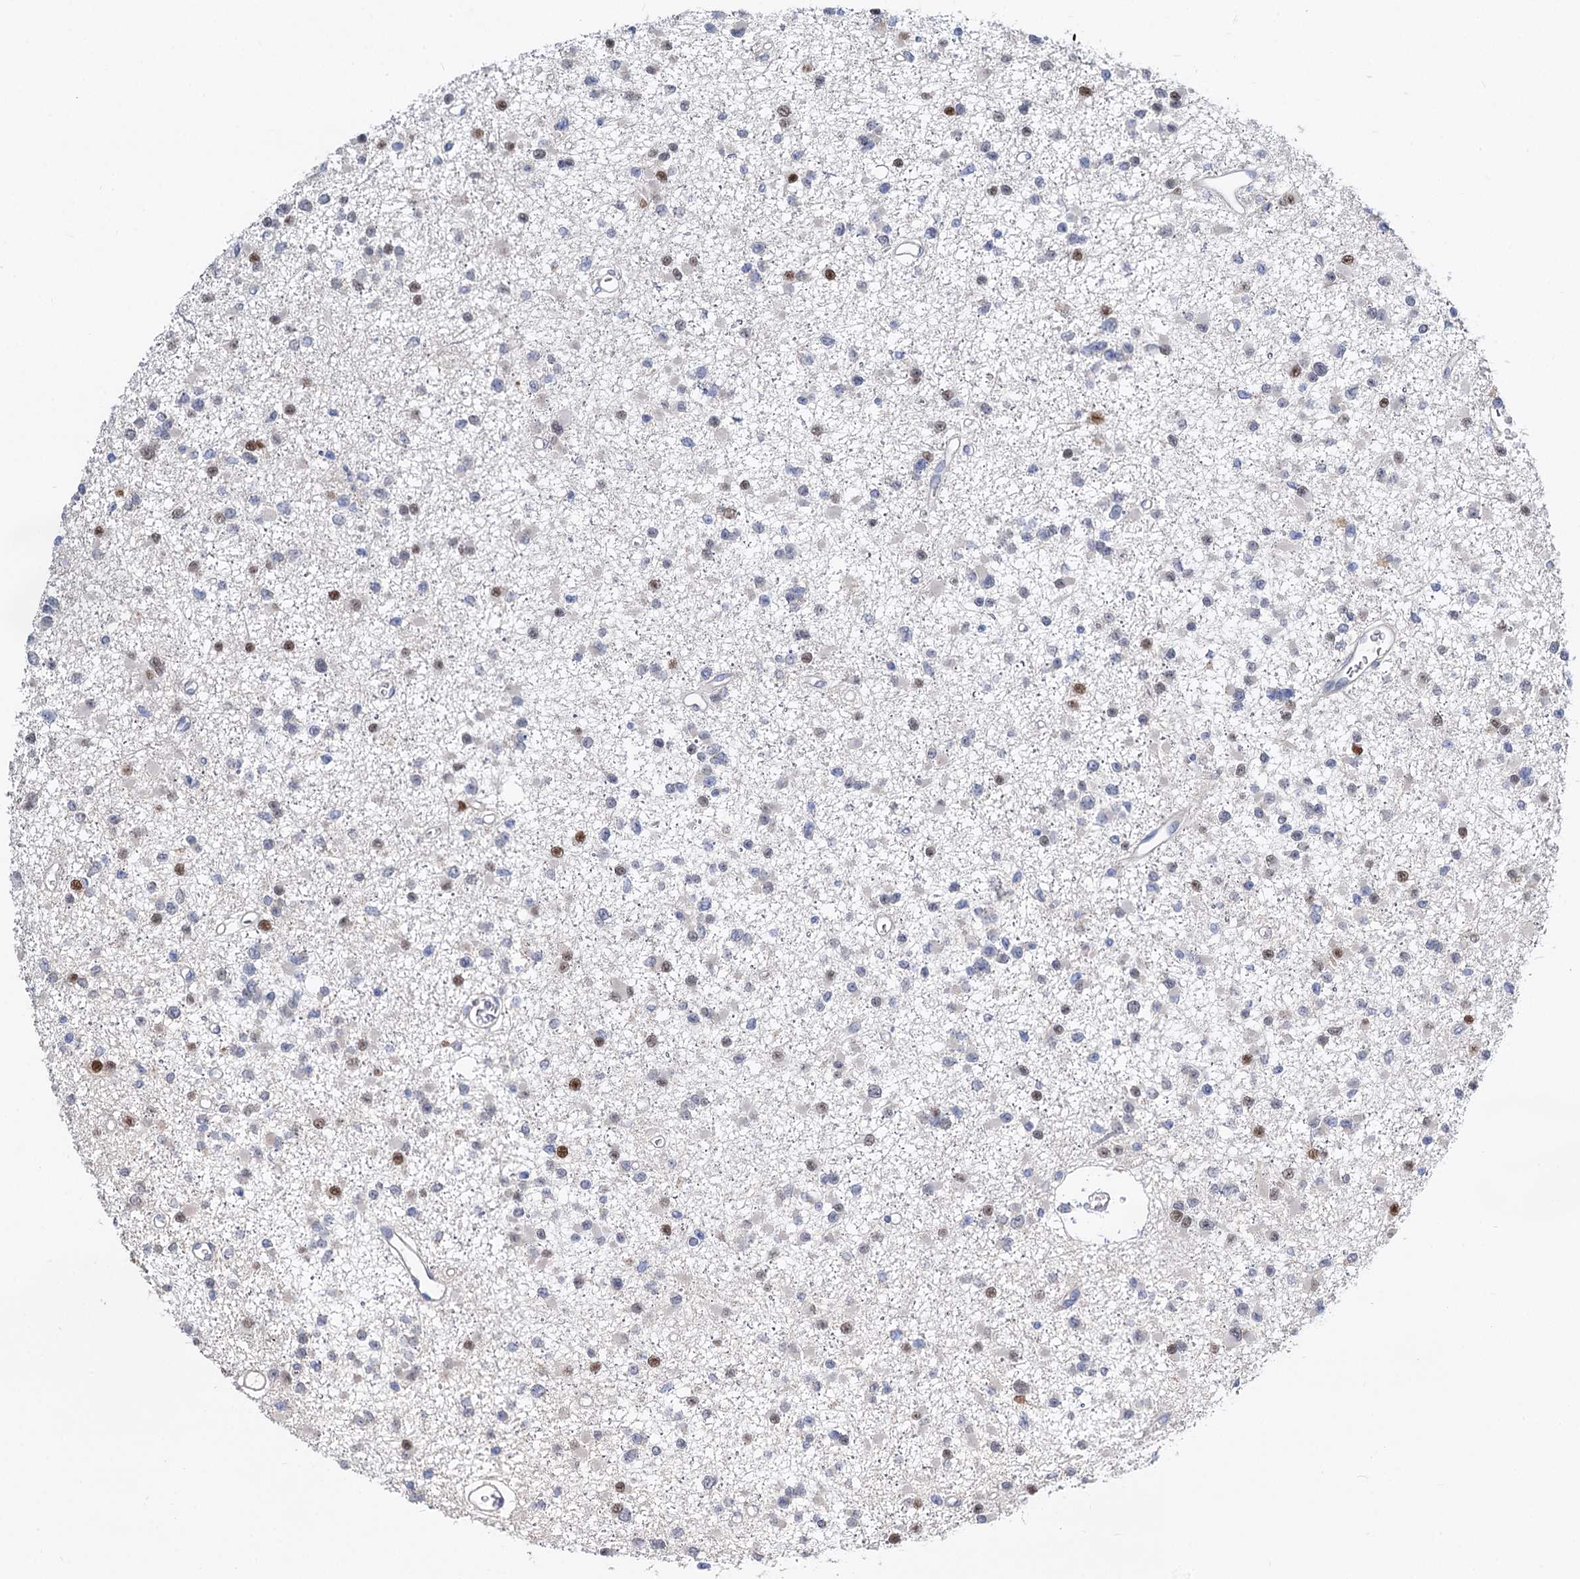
{"staining": {"intensity": "weak", "quantity": "<25%", "location": "nuclear"}, "tissue": "glioma", "cell_type": "Tumor cells", "image_type": "cancer", "snomed": [{"axis": "morphology", "description": "Glioma, malignant, Low grade"}, {"axis": "topography", "description": "Brain"}], "caption": "There is no significant expression in tumor cells of malignant low-grade glioma.", "gene": "ALKBH7", "patient": {"sex": "female", "age": 22}}